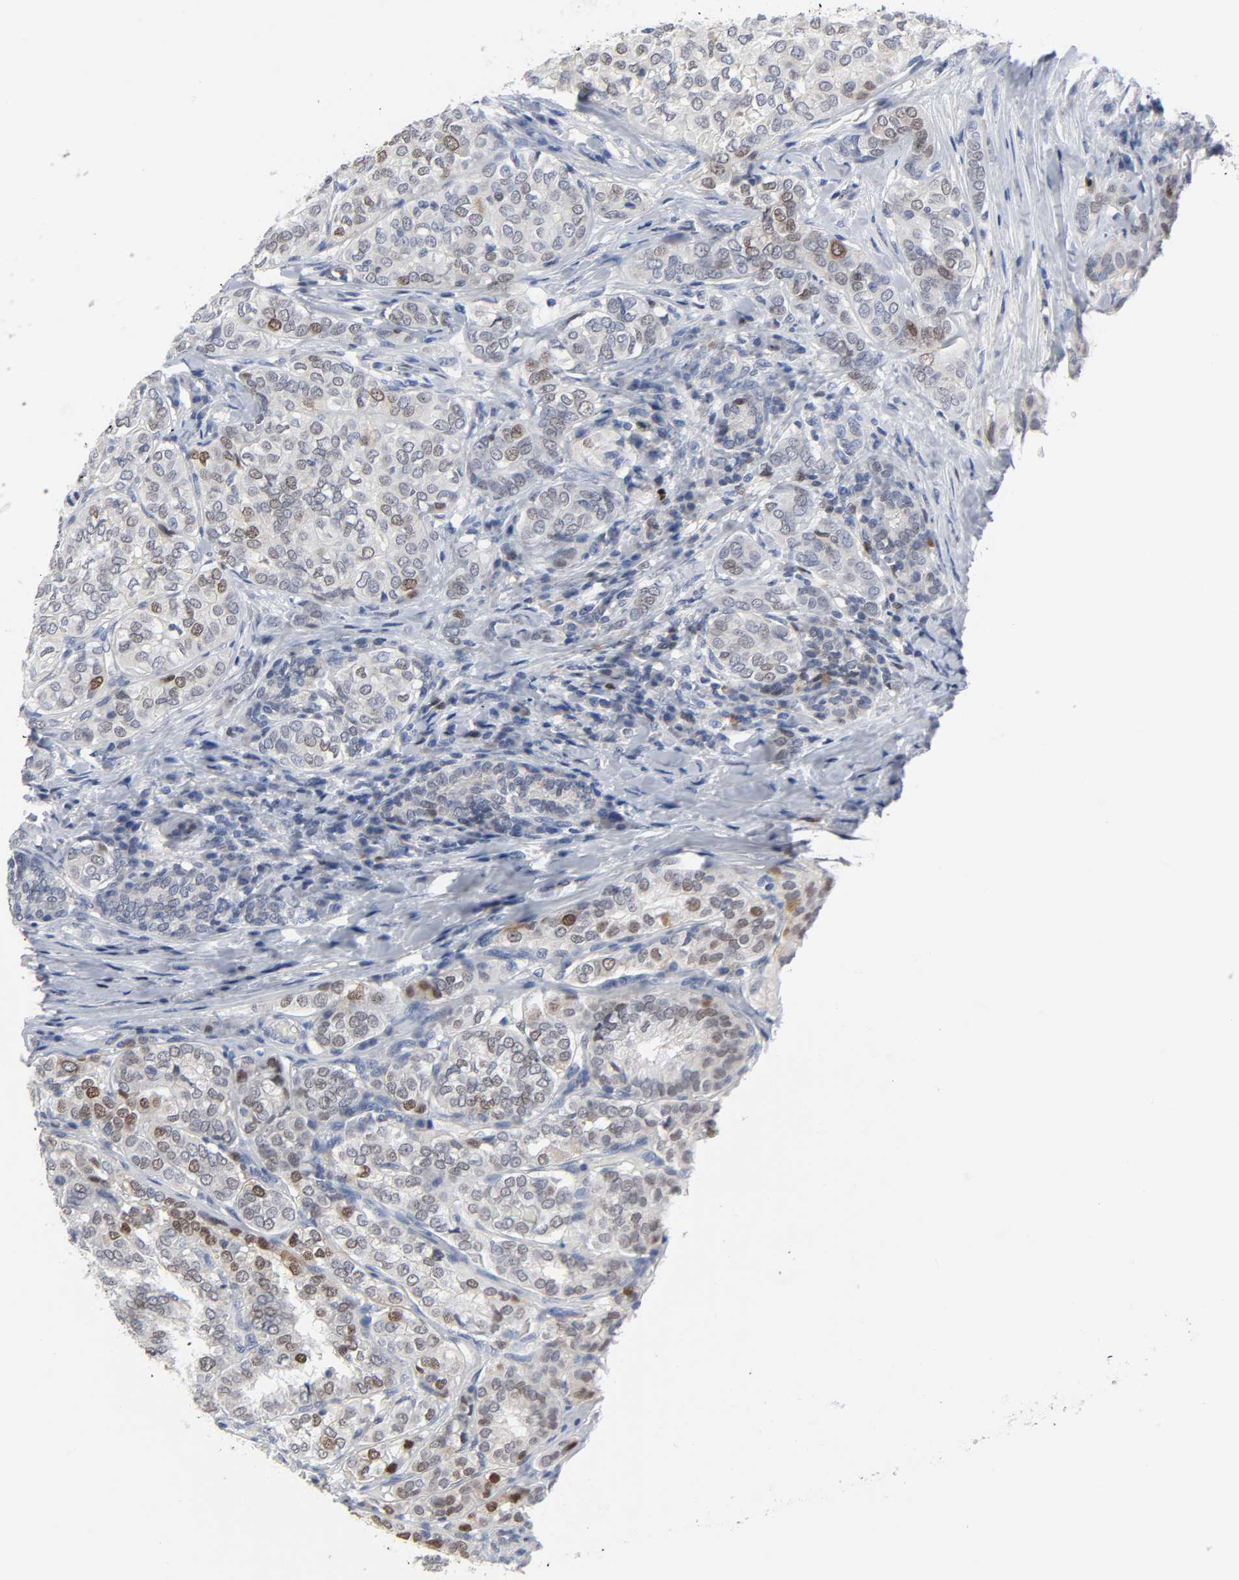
{"staining": {"intensity": "moderate", "quantity": "<25%", "location": "nuclear"}, "tissue": "thyroid cancer", "cell_type": "Tumor cells", "image_type": "cancer", "snomed": [{"axis": "morphology", "description": "Papillary adenocarcinoma, NOS"}, {"axis": "topography", "description": "Thyroid gland"}], "caption": "This photomicrograph exhibits thyroid cancer stained with IHC to label a protein in brown. The nuclear of tumor cells show moderate positivity for the protein. Nuclei are counter-stained blue.", "gene": "WEE1", "patient": {"sex": "female", "age": 30}}